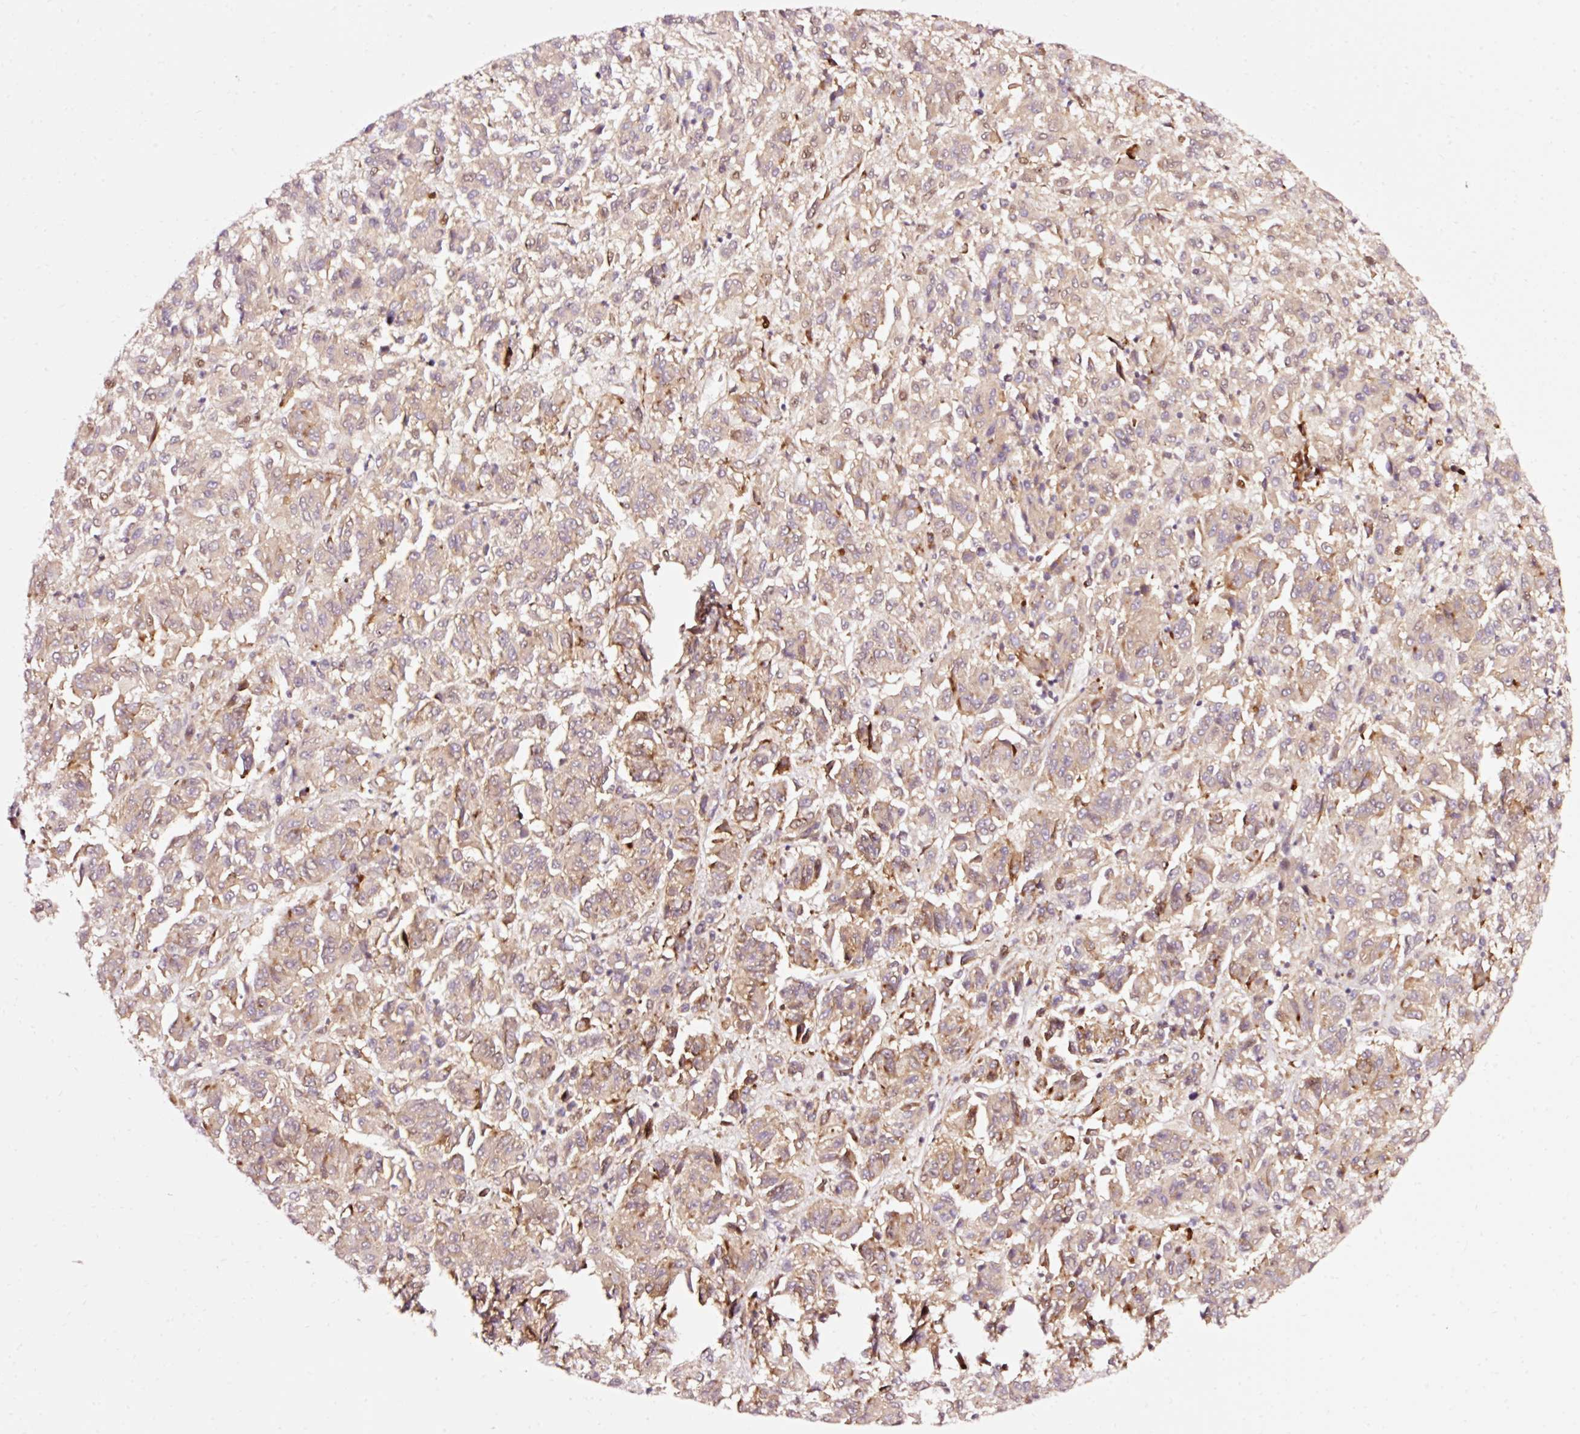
{"staining": {"intensity": "weak", "quantity": "25%-75%", "location": "cytoplasmic/membranous"}, "tissue": "melanoma", "cell_type": "Tumor cells", "image_type": "cancer", "snomed": [{"axis": "morphology", "description": "Malignant melanoma, Metastatic site"}, {"axis": "topography", "description": "Lung"}], "caption": "A brown stain highlights weak cytoplasmic/membranous staining of a protein in human melanoma tumor cells.", "gene": "NAPA", "patient": {"sex": "male", "age": 64}}